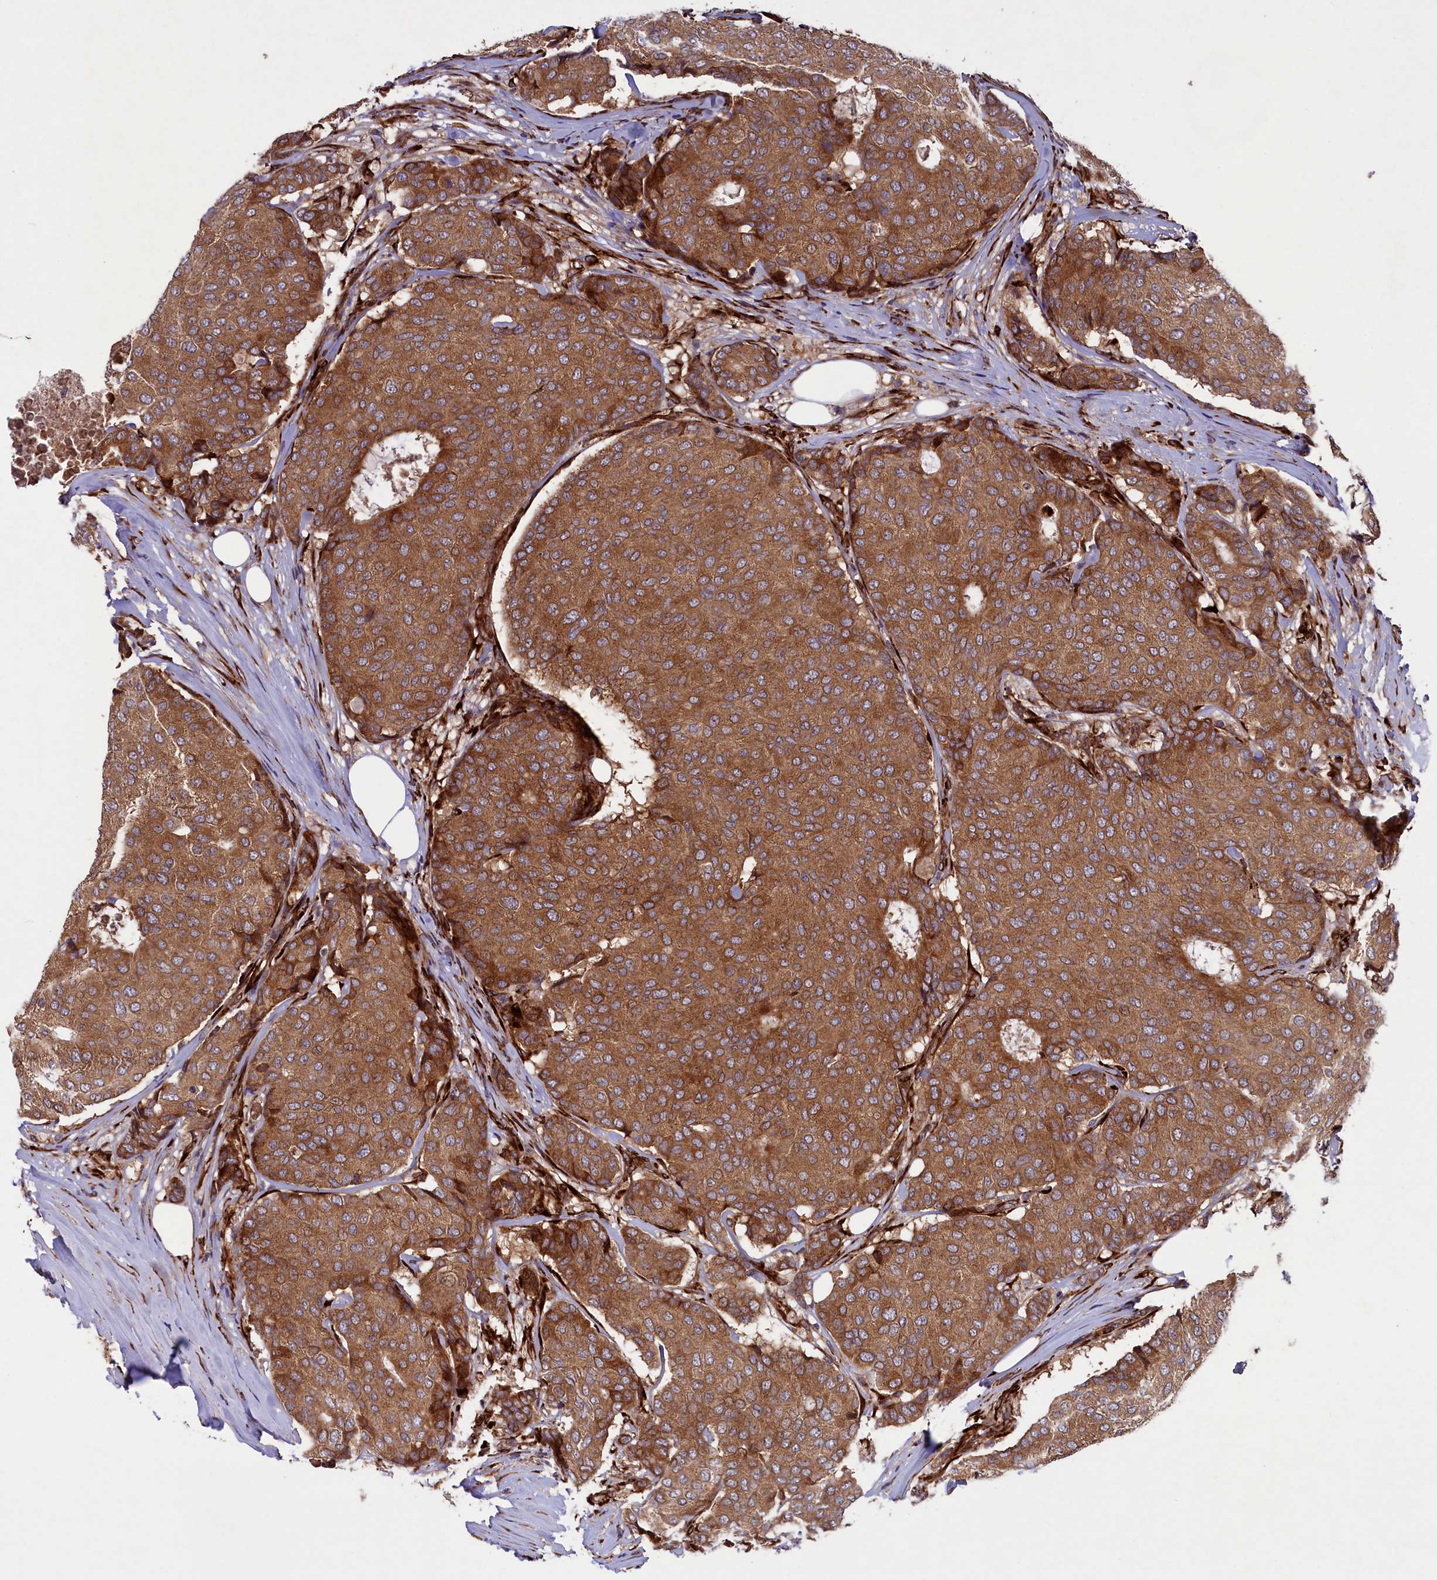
{"staining": {"intensity": "moderate", "quantity": ">75%", "location": "cytoplasmic/membranous"}, "tissue": "breast cancer", "cell_type": "Tumor cells", "image_type": "cancer", "snomed": [{"axis": "morphology", "description": "Duct carcinoma"}, {"axis": "topography", "description": "Breast"}], "caption": "Protein analysis of infiltrating ductal carcinoma (breast) tissue demonstrates moderate cytoplasmic/membranous positivity in approximately >75% of tumor cells.", "gene": "ARRDC4", "patient": {"sex": "female", "age": 75}}